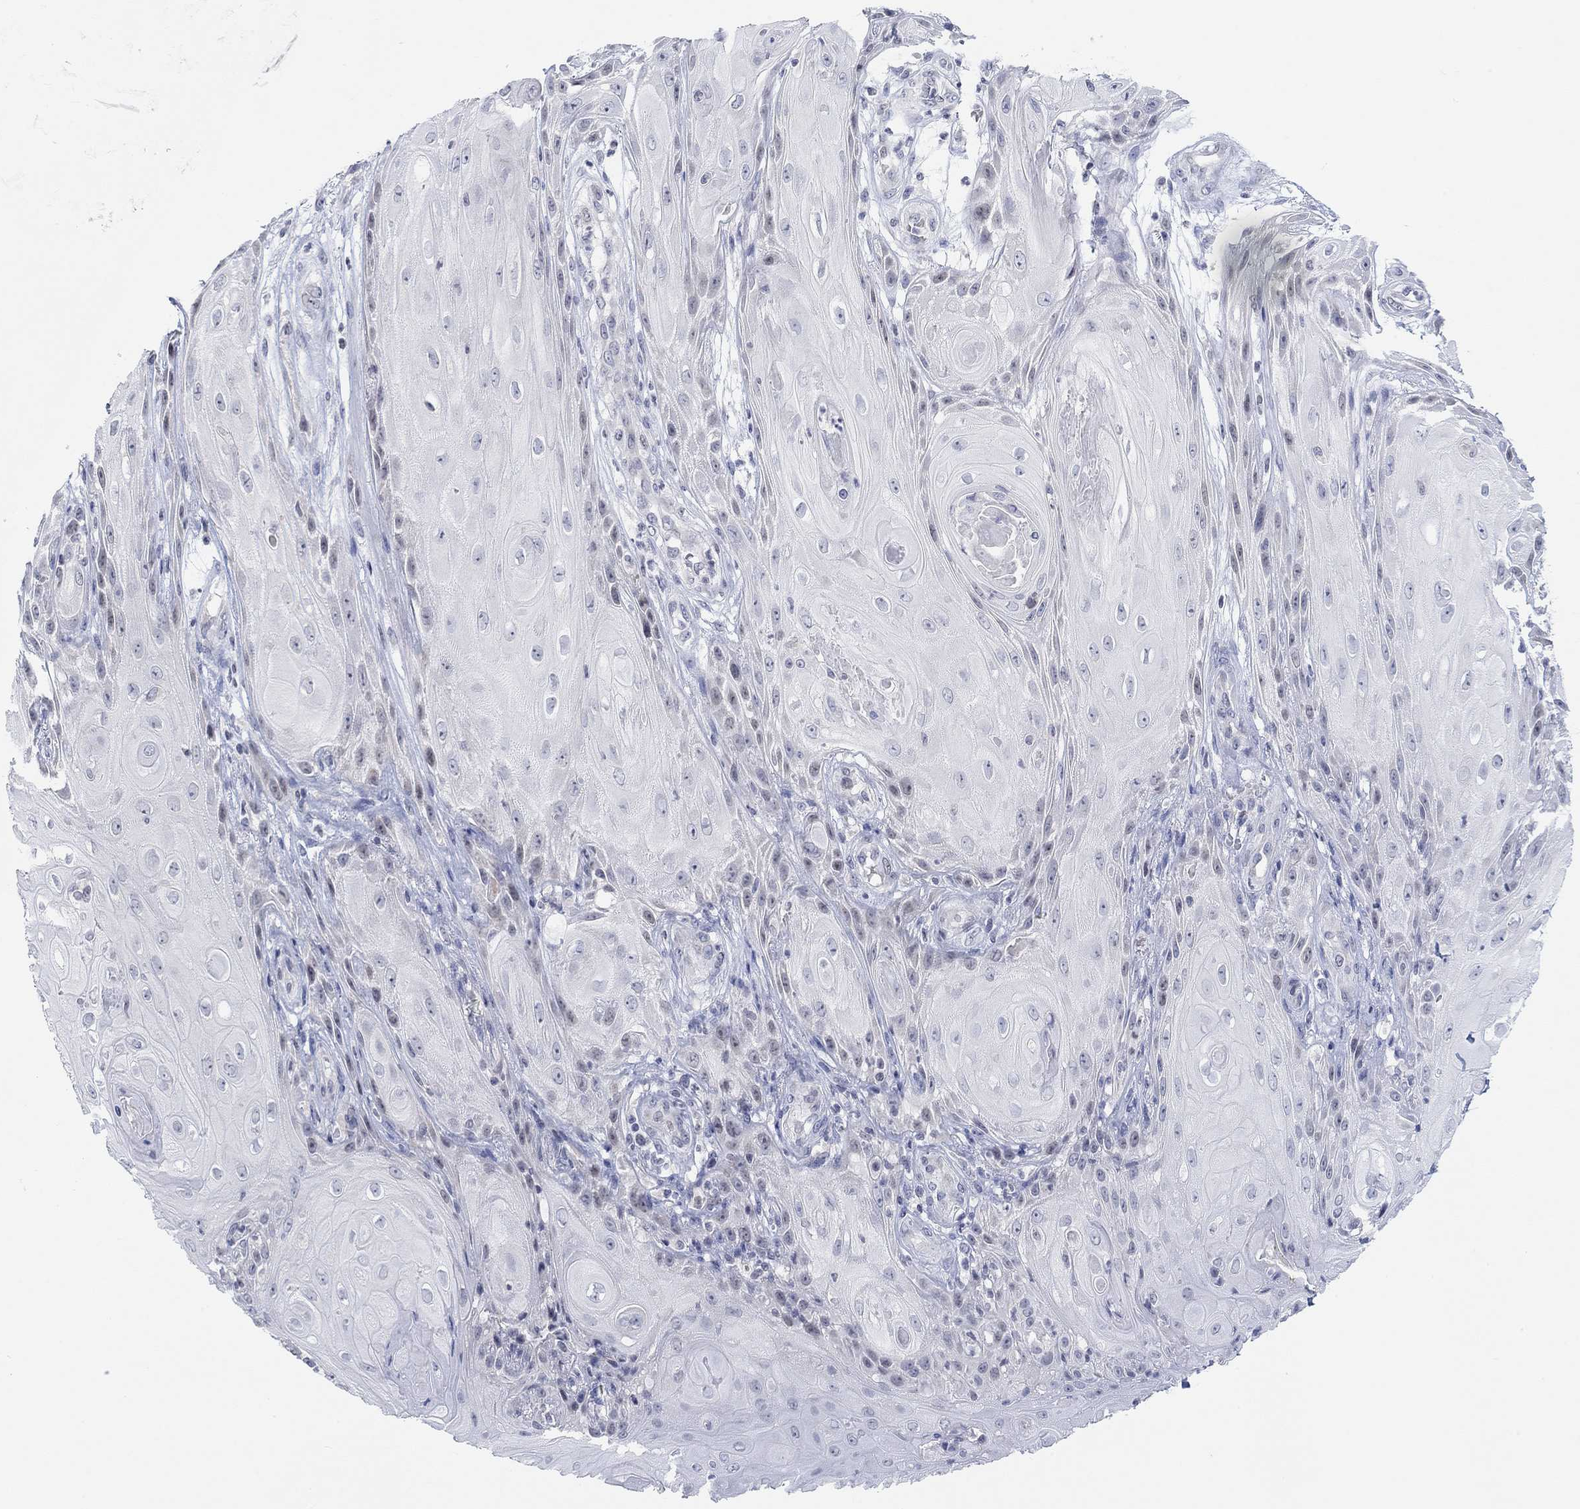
{"staining": {"intensity": "negative", "quantity": "none", "location": "none"}, "tissue": "skin cancer", "cell_type": "Tumor cells", "image_type": "cancer", "snomed": [{"axis": "morphology", "description": "Squamous cell carcinoma, NOS"}, {"axis": "topography", "description": "Skin"}], "caption": "Immunohistochemistry histopathology image of neoplastic tissue: human squamous cell carcinoma (skin) stained with DAB (3,3'-diaminobenzidine) exhibits no significant protein staining in tumor cells.", "gene": "ATP6V1E2", "patient": {"sex": "male", "age": 62}}